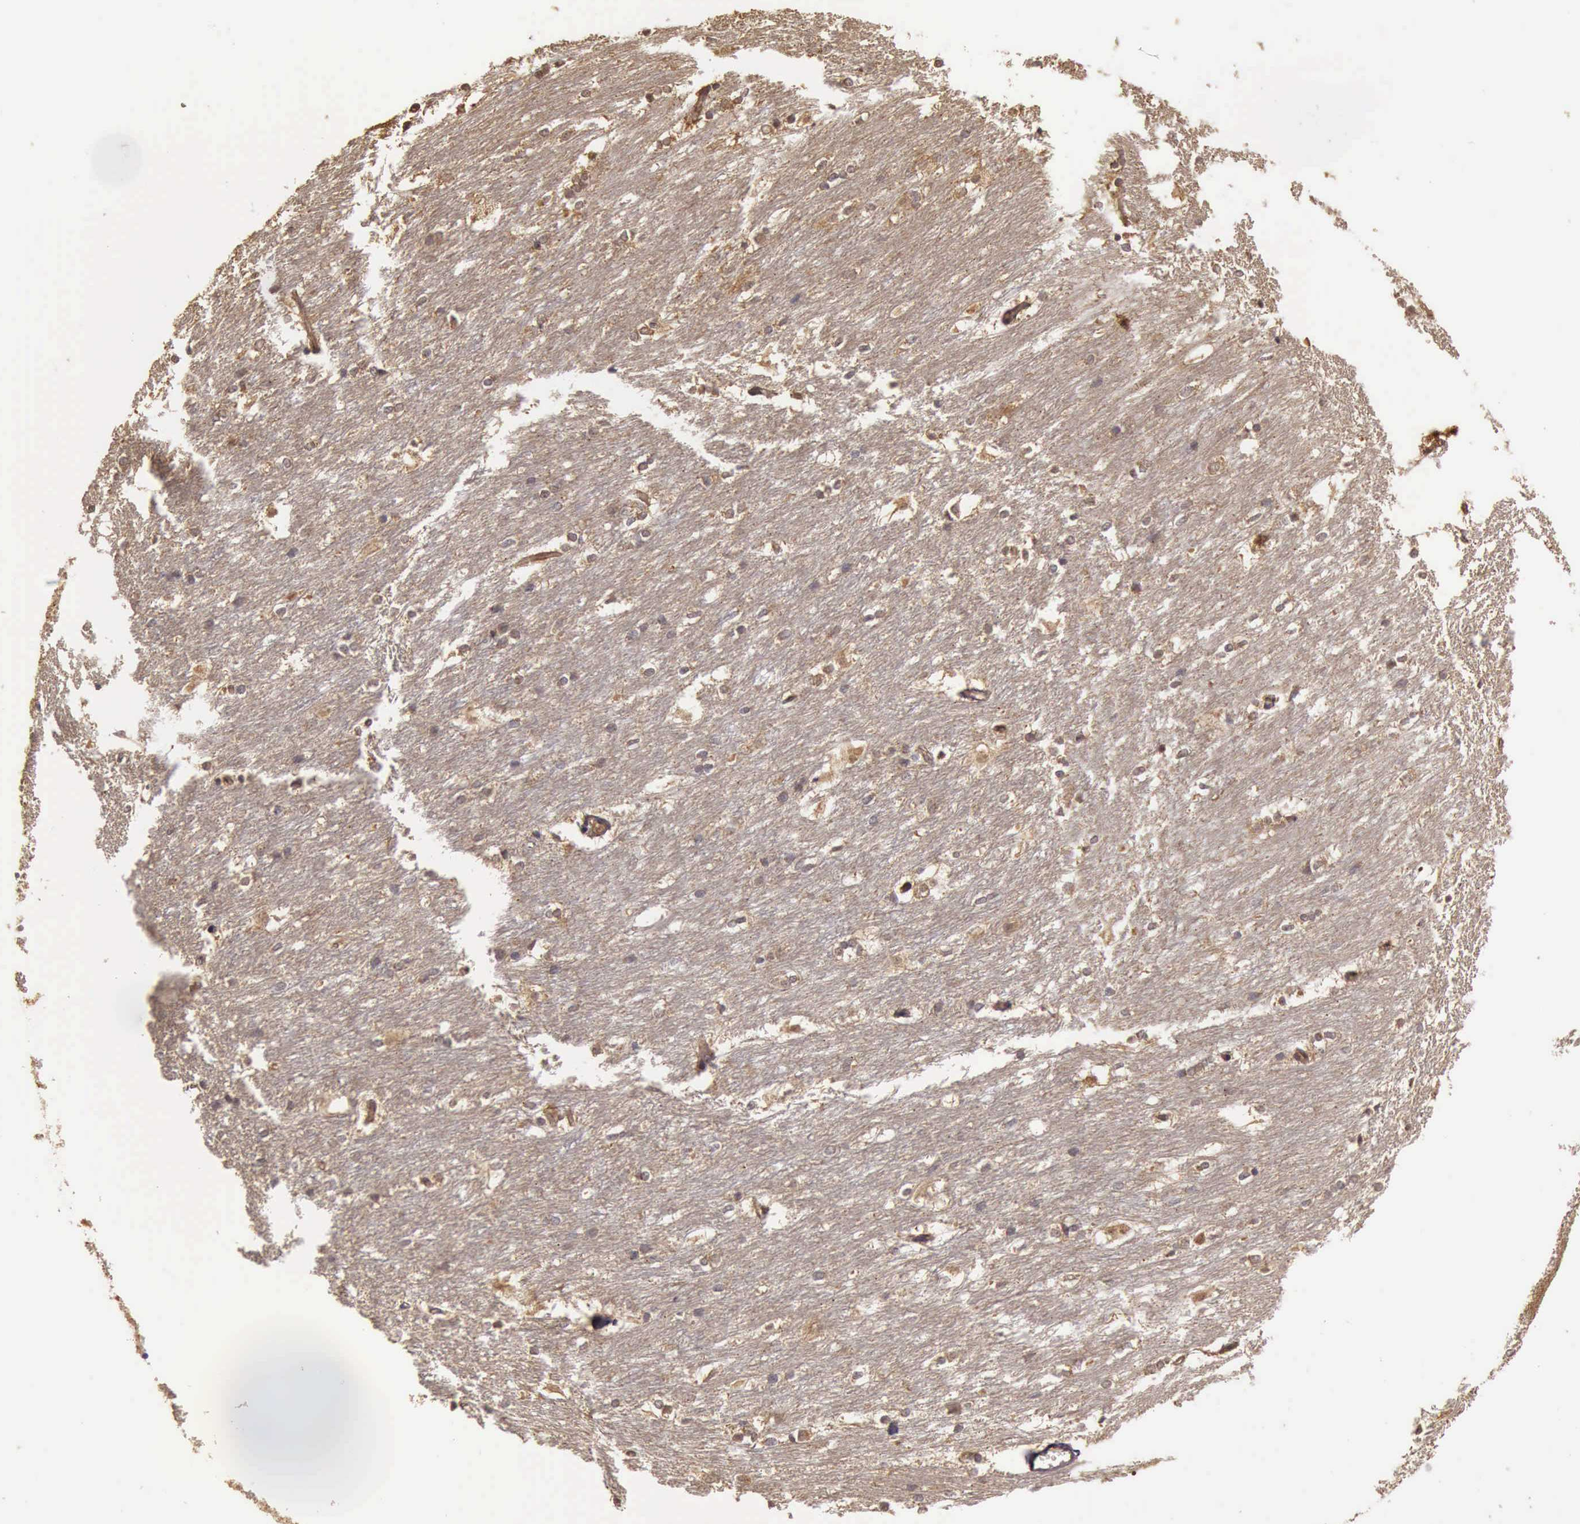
{"staining": {"intensity": "moderate", "quantity": ">75%", "location": "cytoplasmic/membranous"}, "tissue": "caudate", "cell_type": "Glial cells", "image_type": "normal", "snomed": [{"axis": "morphology", "description": "Normal tissue, NOS"}, {"axis": "topography", "description": "Lateral ventricle wall"}], "caption": "Glial cells exhibit moderate cytoplasmic/membranous positivity in approximately >75% of cells in normal caudate.", "gene": "EIF5", "patient": {"sex": "female", "age": 19}}